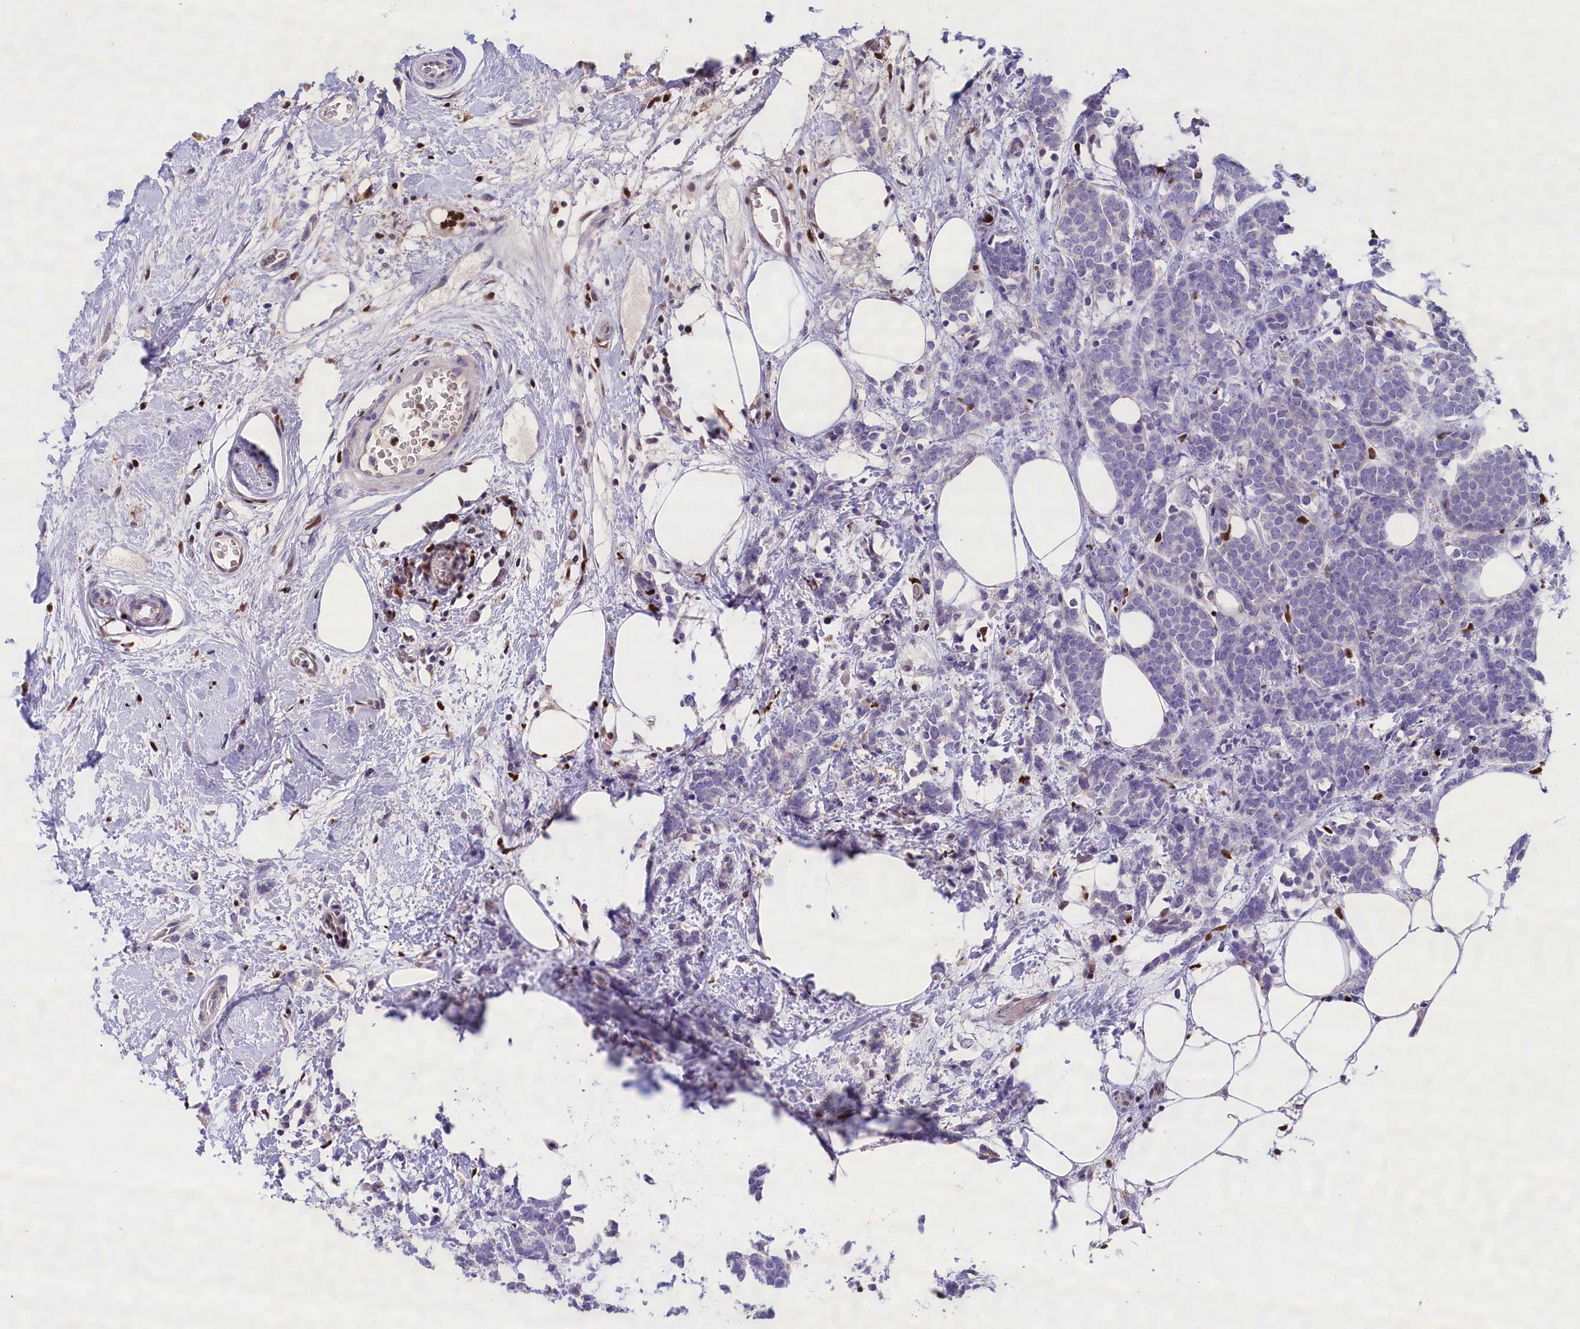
{"staining": {"intensity": "negative", "quantity": "none", "location": "none"}, "tissue": "breast cancer", "cell_type": "Tumor cells", "image_type": "cancer", "snomed": [{"axis": "morphology", "description": "Lobular carcinoma"}, {"axis": "topography", "description": "Breast"}], "caption": "There is no significant positivity in tumor cells of lobular carcinoma (breast). (DAB immunohistochemistry visualized using brightfield microscopy, high magnification).", "gene": "BTBD9", "patient": {"sex": "female", "age": 58}}